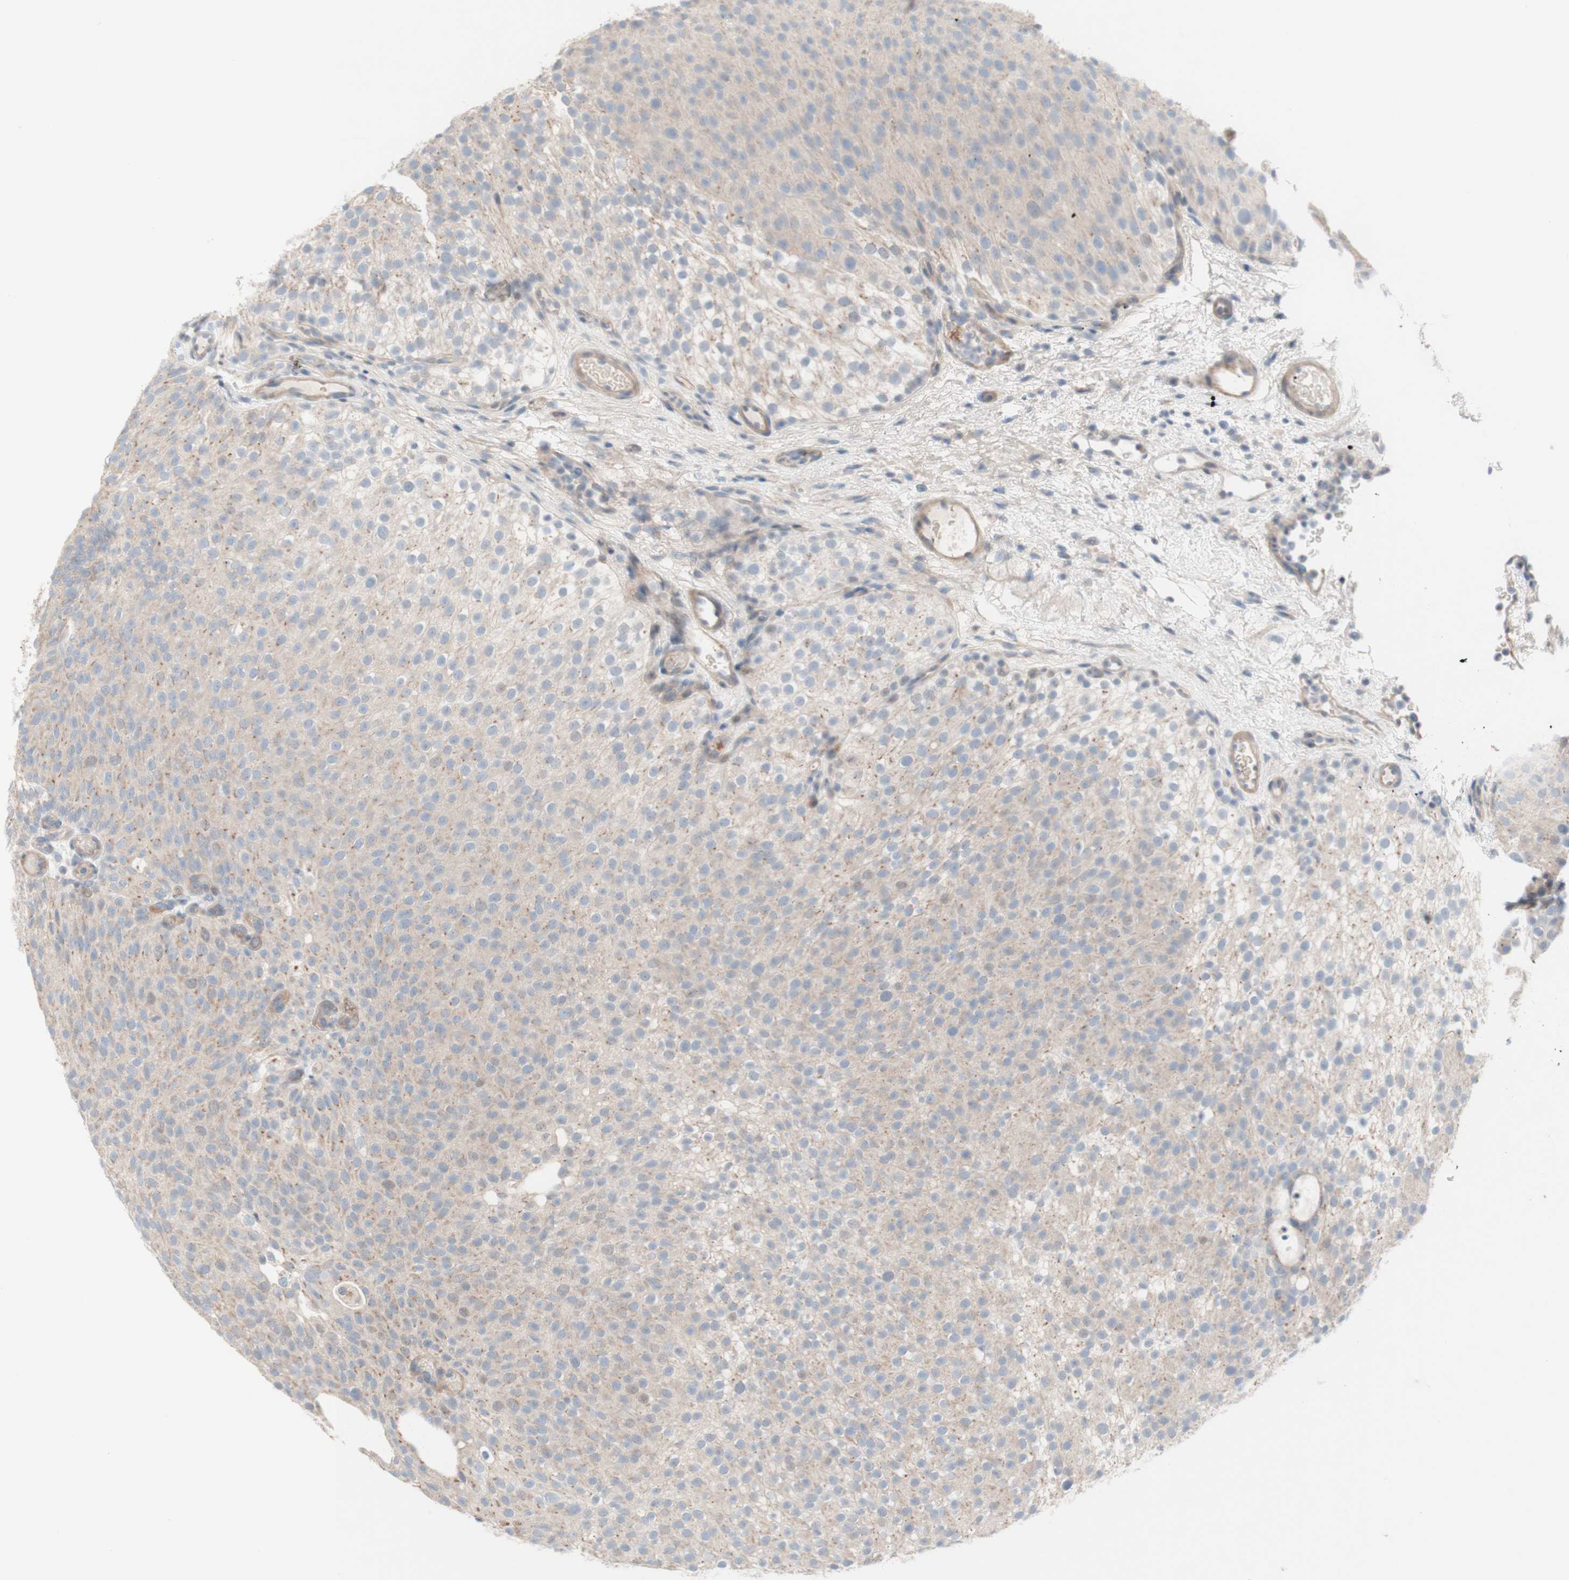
{"staining": {"intensity": "weak", "quantity": ">75%", "location": "cytoplasmic/membranous"}, "tissue": "urothelial cancer", "cell_type": "Tumor cells", "image_type": "cancer", "snomed": [{"axis": "morphology", "description": "Urothelial carcinoma, Low grade"}, {"axis": "topography", "description": "Urinary bladder"}], "caption": "This histopathology image displays immunohistochemistry staining of human low-grade urothelial carcinoma, with low weak cytoplasmic/membranous expression in approximately >75% of tumor cells.", "gene": "CNN3", "patient": {"sex": "male", "age": 78}}